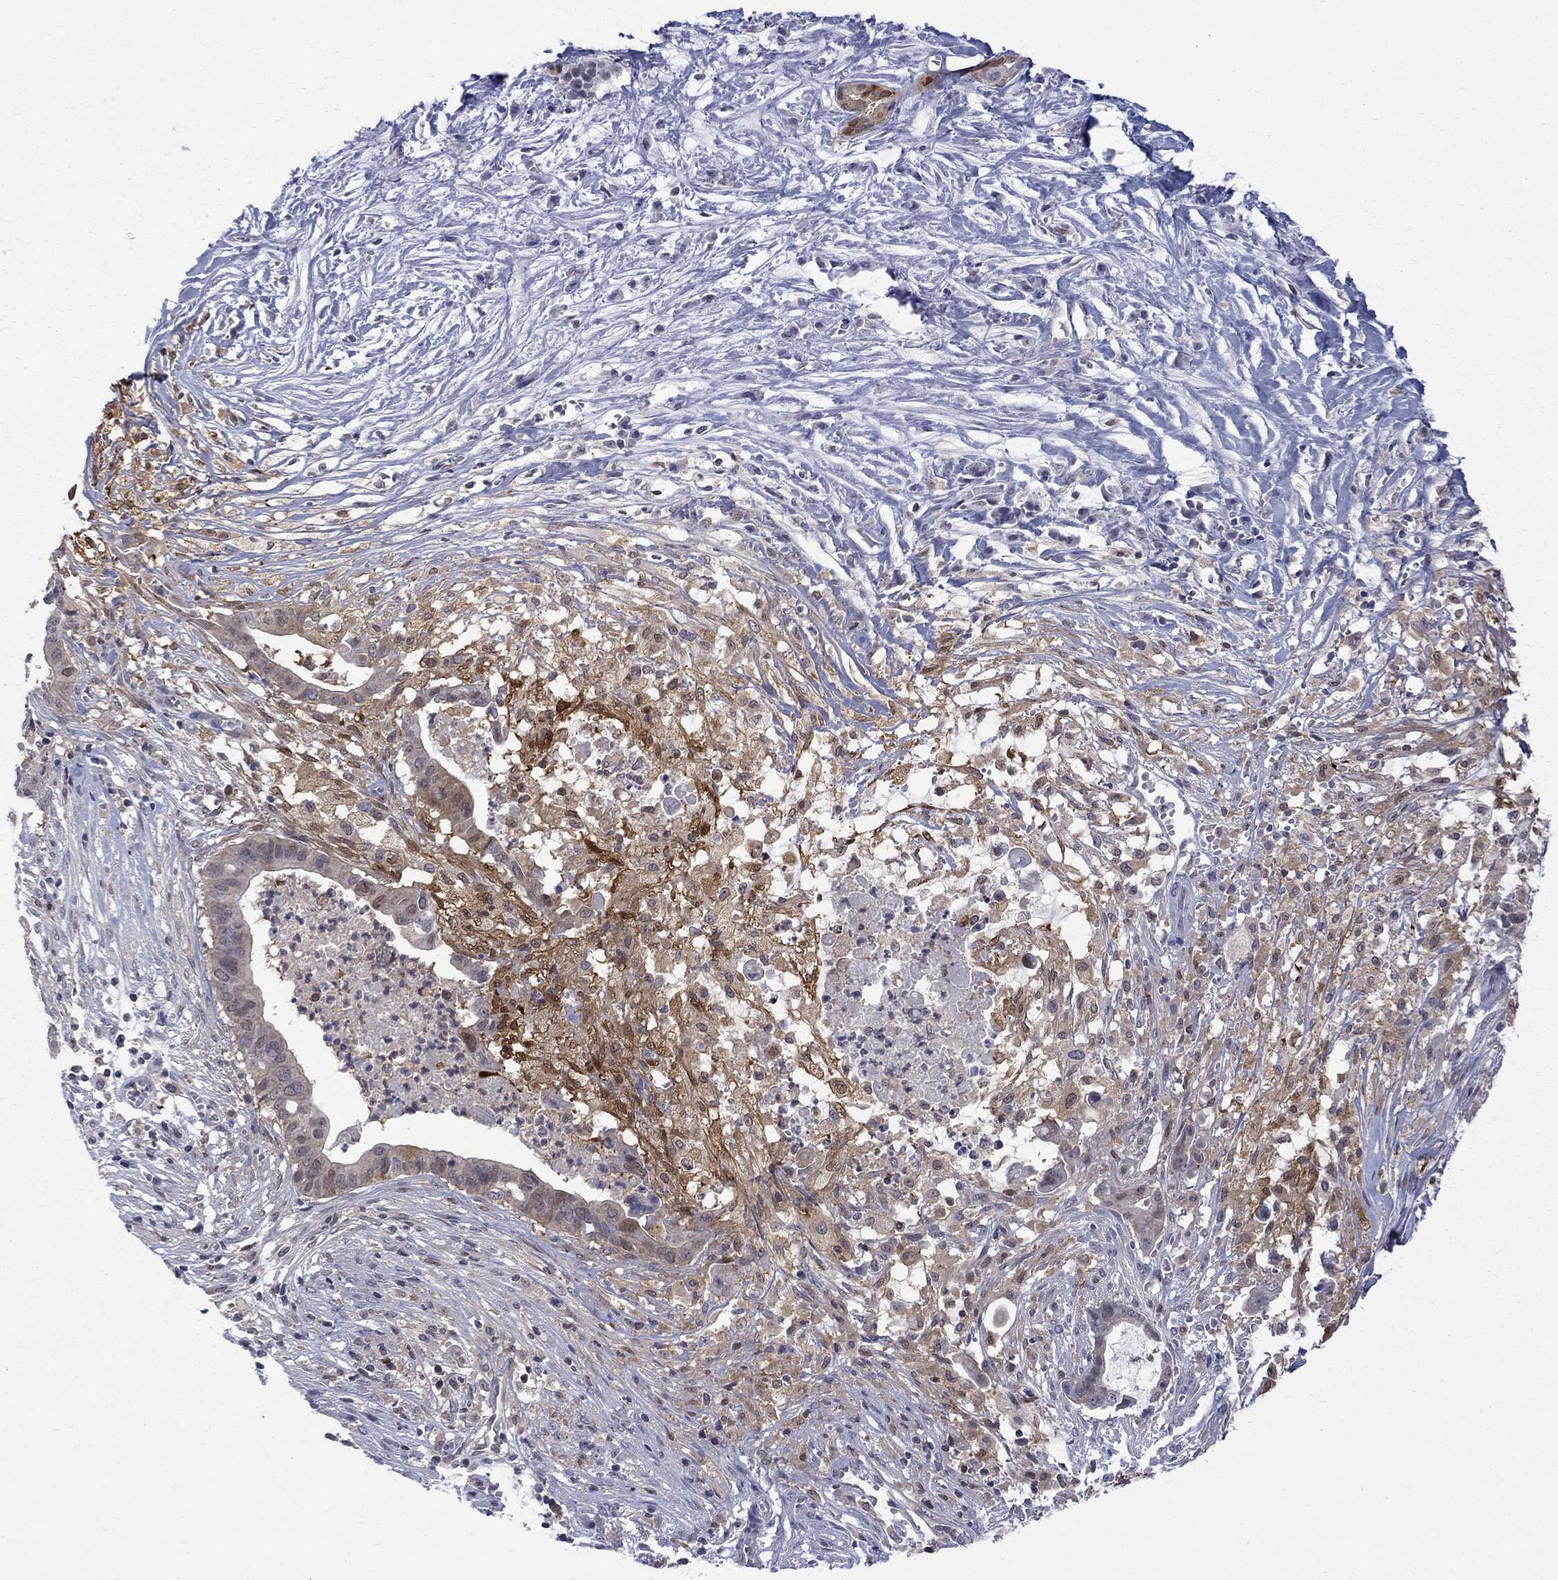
{"staining": {"intensity": "moderate", "quantity": "25%-75%", "location": "cytoplasmic/membranous"}, "tissue": "pancreatic cancer", "cell_type": "Tumor cells", "image_type": "cancer", "snomed": [{"axis": "morphology", "description": "Adenocarcinoma, NOS"}, {"axis": "topography", "description": "Pancreas"}], "caption": "This micrograph reveals immunohistochemistry (IHC) staining of human pancreatic cancer, with medium moderate cytoplasmic/membranous staining in about 25%-75% of tumor cells.", "gene": "HKDC1", "patient": {"sex": "male", "age": 61}}